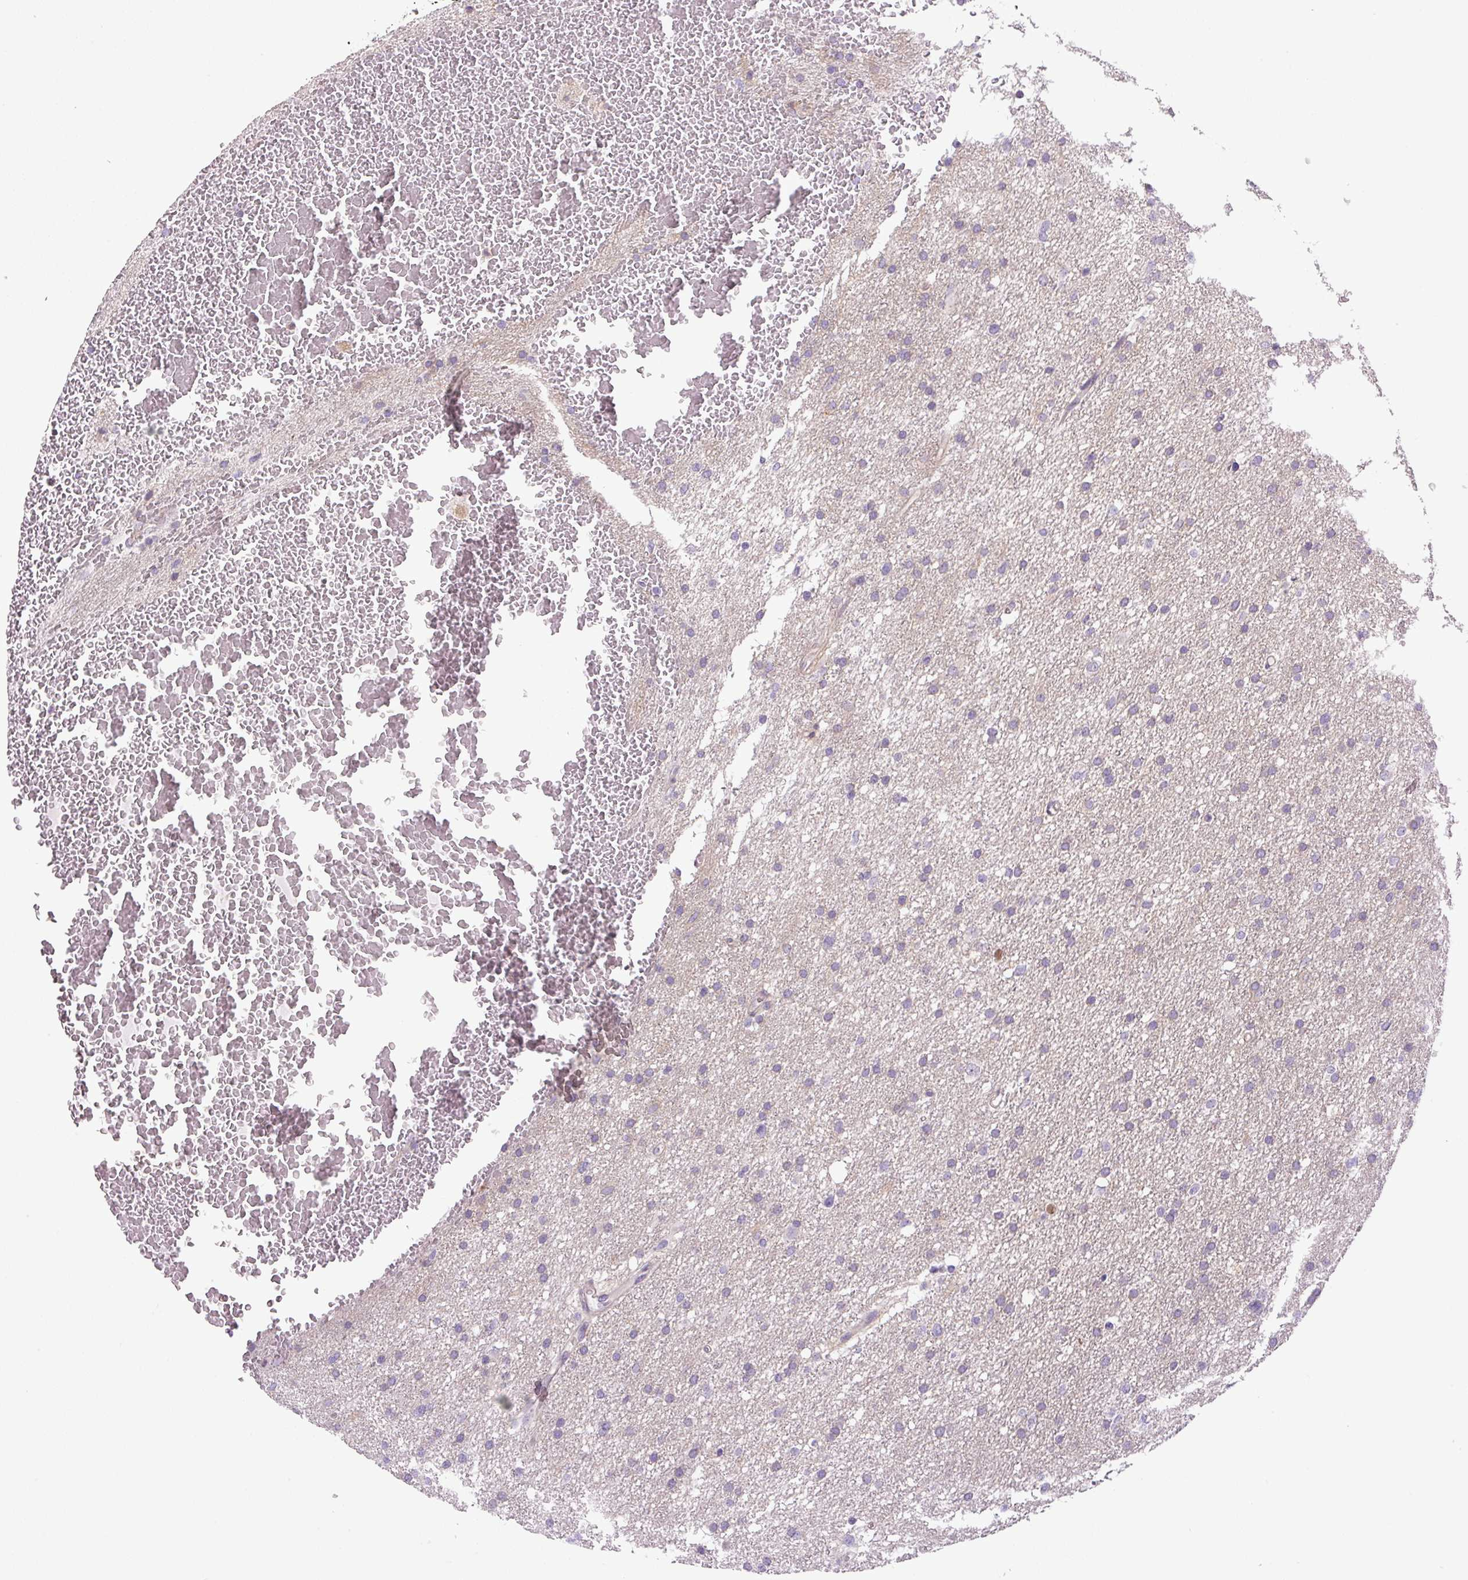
{"staining": {"intensity": "negative", "quantity": "none", "location": "none"}, "tissue": "glioma", "cell_type": "Tumor cells", "image_type": "cancer", "snomed": [{"axis": "morphology", "description": "Glioma, malignant, High grade"}, {"axis": "topography", "description": "Cerebral cortex"}], "caption": "Immunohistochemistry histopathology image of neoplastic tissue: malignant high-grade glioma stained with DAB (3,3'-diaminobenzidine) demonstrates no significant protein expression in tumor cells. The staining was performed using DAB to visualize the protein expression in brown, while the nuclei were stained in blue with hematoxylin (Magnification: 20x).", "gene": "KIFC1", "patient": {"sex": "female", "age": 36}}